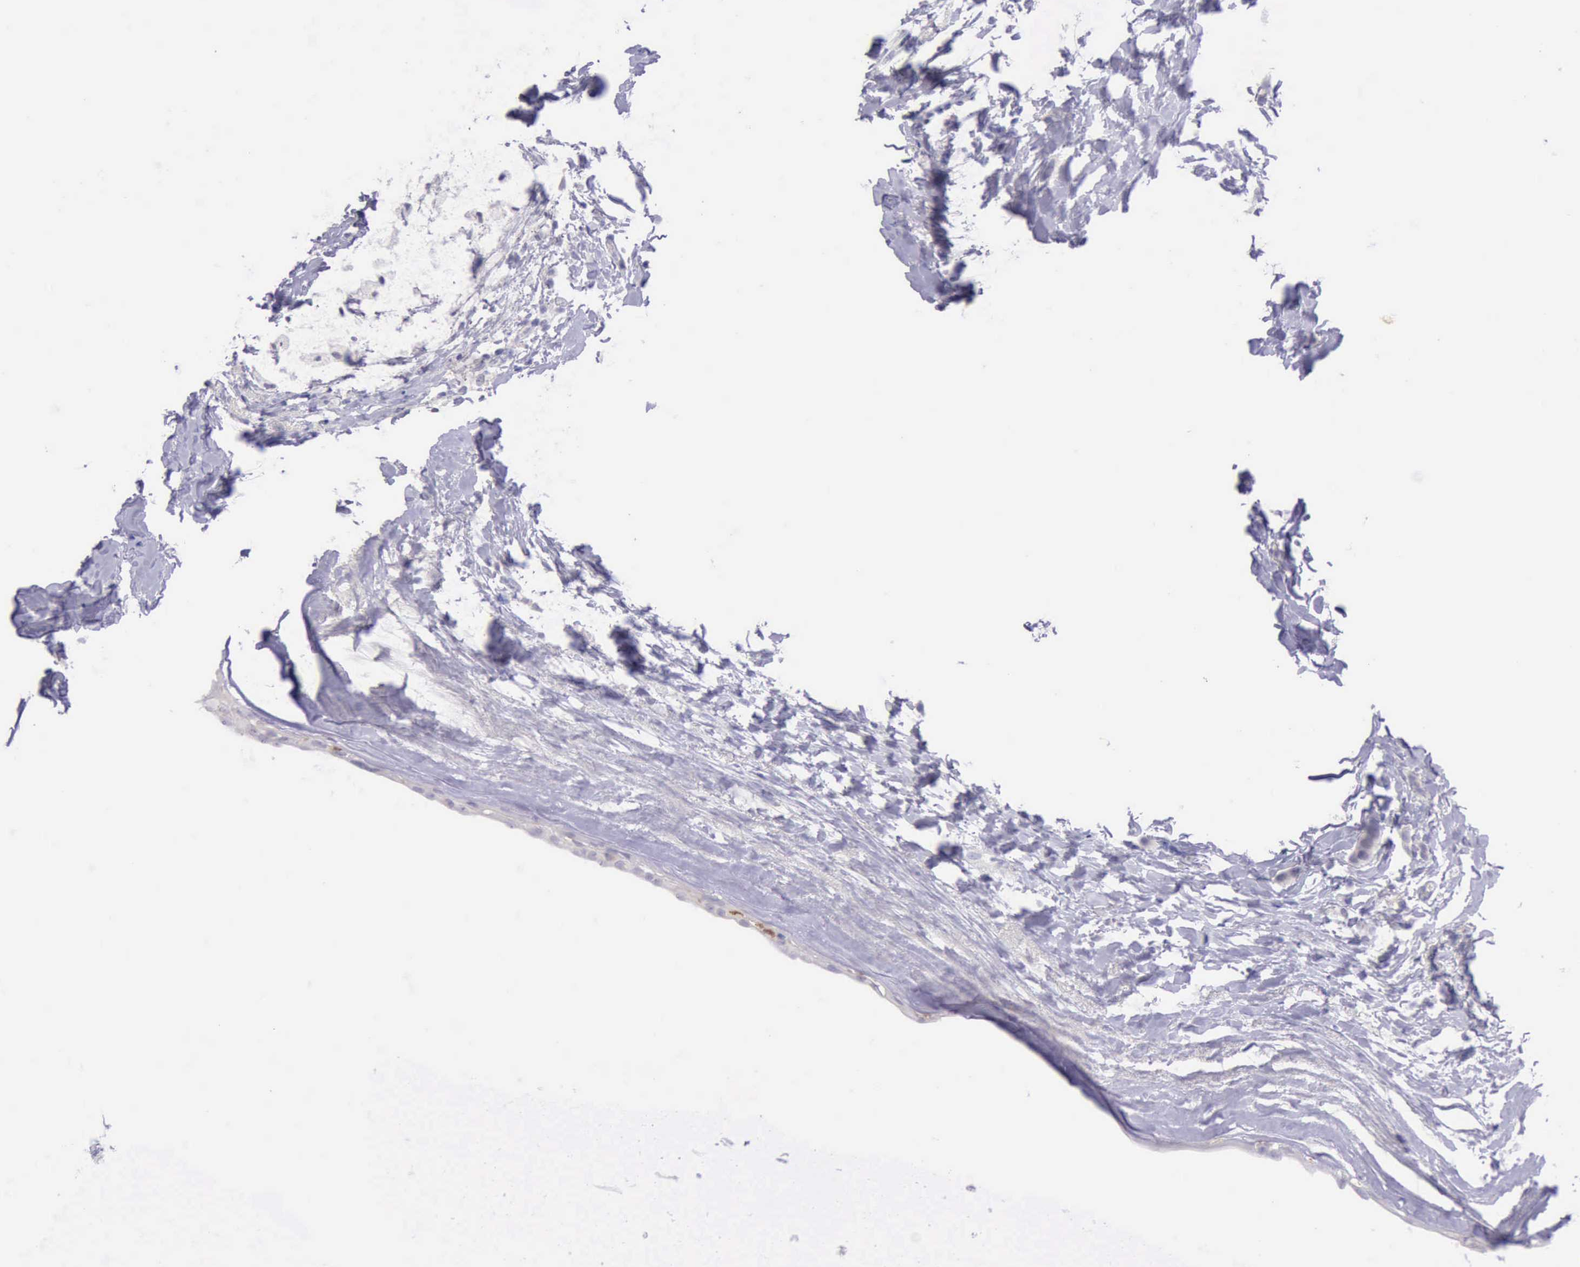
{"staining": {"intensity": "negative", "quantity": "none", "location": "none"}, "tissue": "breast cancer", "cell_type": "Tumor cells", "image_type": "cancer", "snomed": [{"axis": "morphology", "description": "Duct carcinoma"}, {"axis": "topography", "description": "Breast"}], "caption": "A high-resolution histopathology image shows IHC staining of intraductal carcinoma (breast), which displays no significant positivity in tumor cells.", "gene": "LRFN5", "patient": {"sex": "female", "age": 54}}